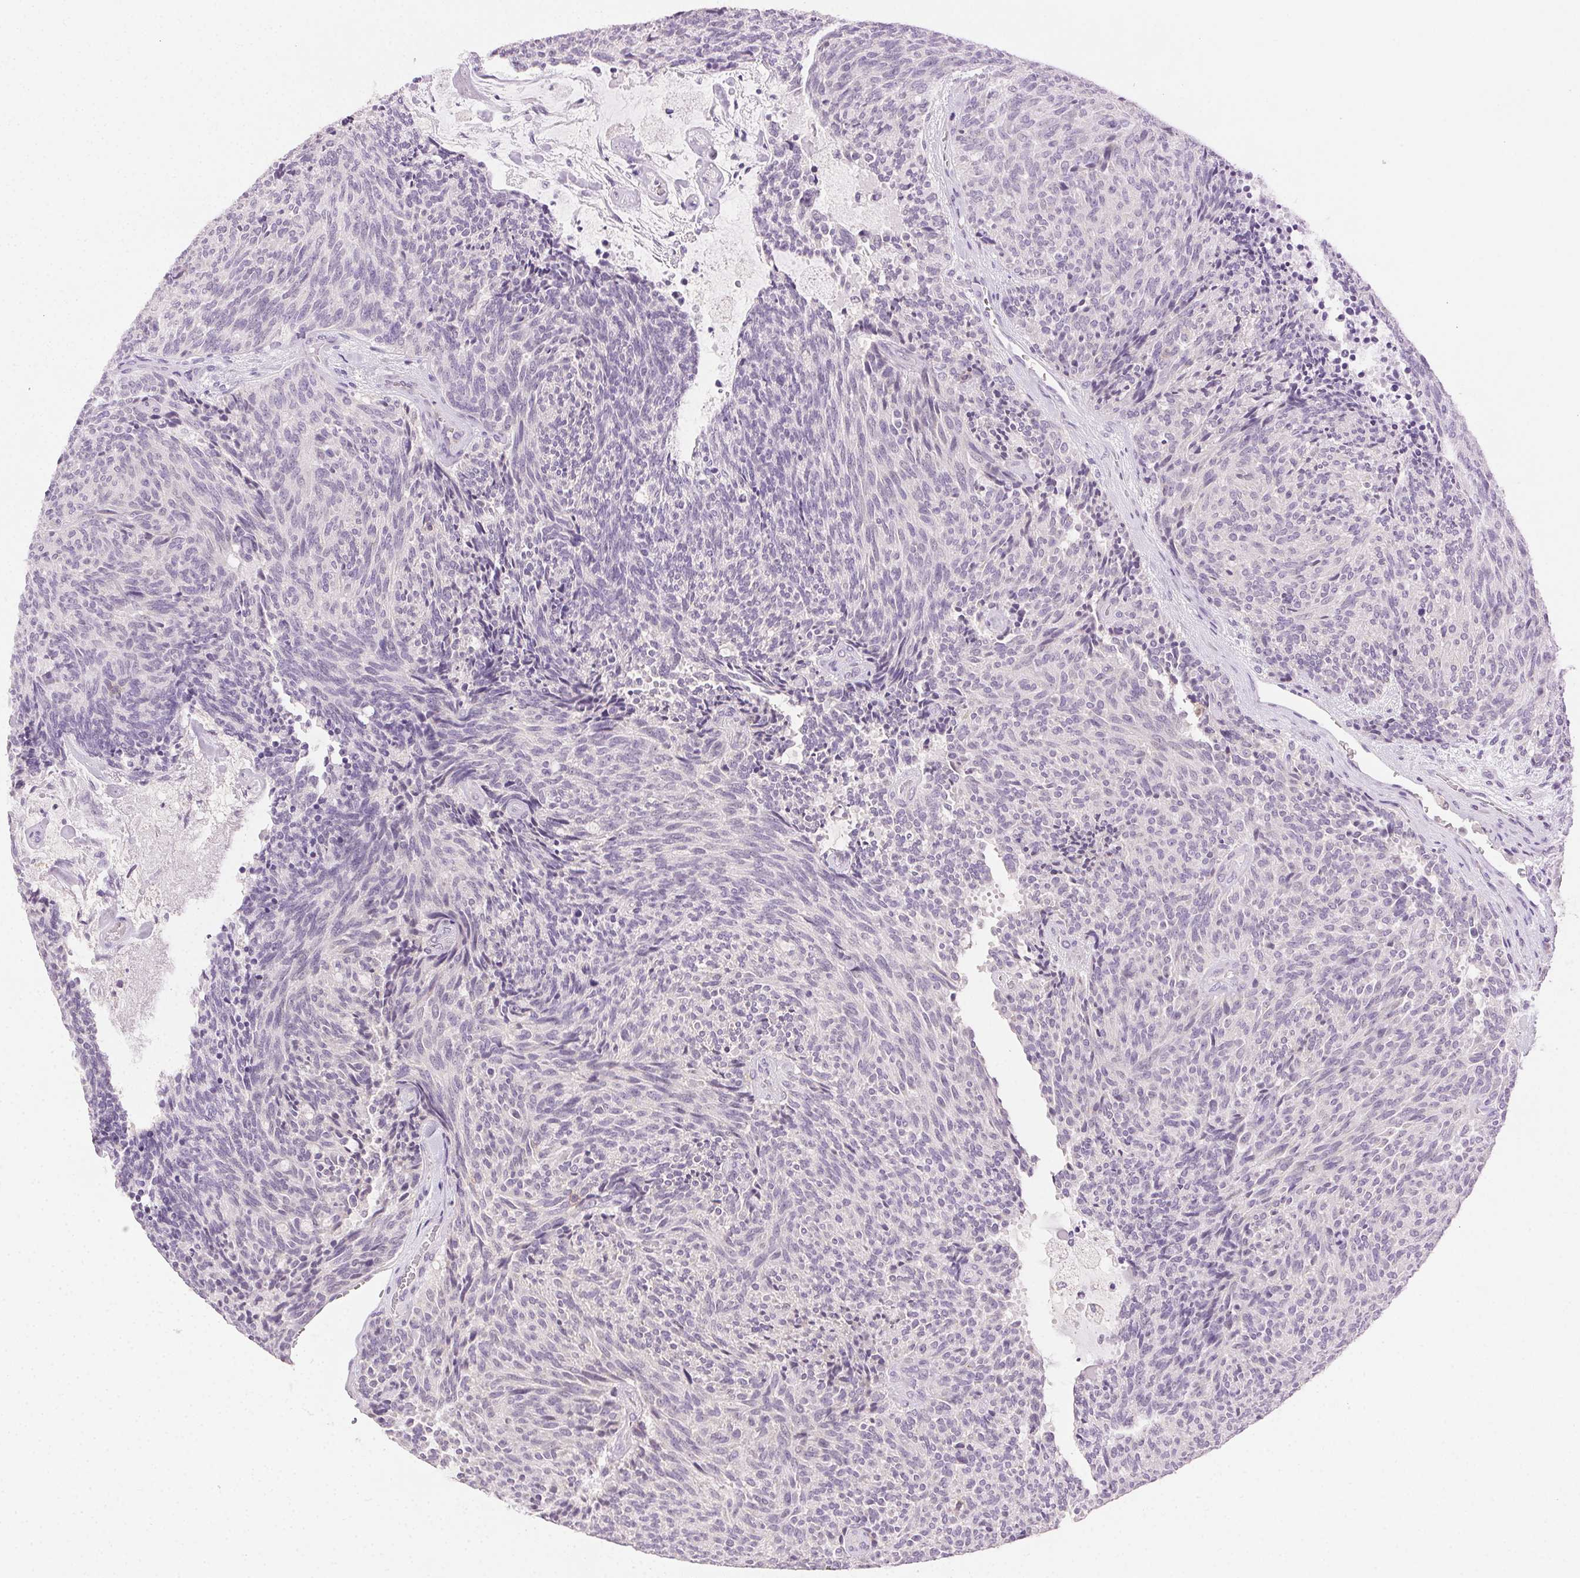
{"staining": {"intensity": "negative", "quantity": "none", "location": "none"}, "tissue": "carcinoid", "cell_type": "Tumor cells", "image_type": "cancer", "snomed": [{"axis": "morphology", "description": "Carcinoid, malignant, NOS"}, {"axis": "topography", "description": "Pancreas"}], "caption": "Tumor cells show no significant protein staining in malignant carcinoid.", "gene": "AKAP5", "patient": {"sex": "female", "age": 54}}